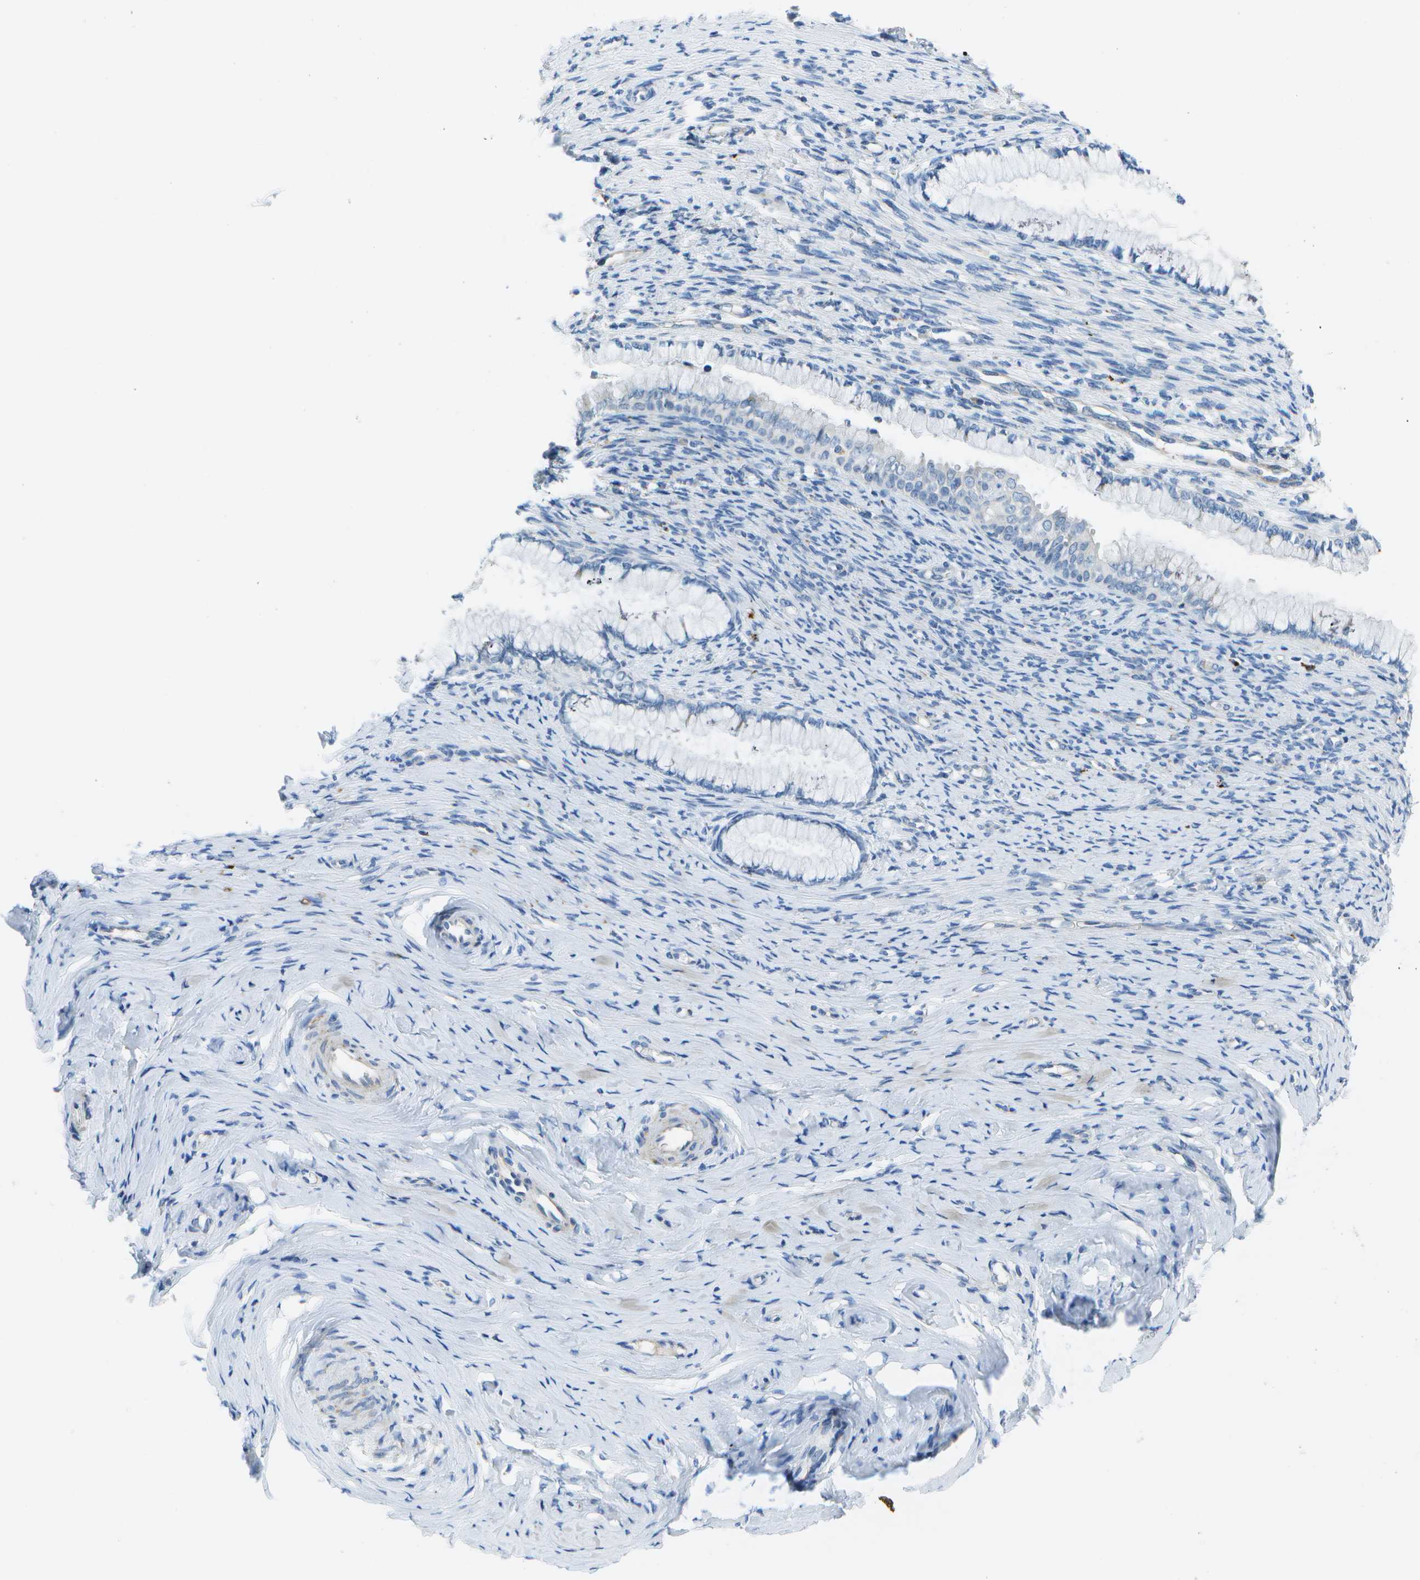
{"staining": {"intensity": "negative", "quantity": "none", "location": "none"}, "tissue": "cervical cancer", "cell_type": "Tumor cells", "image_type": "cancer", "snomed": [{"axis": "morphology", "description": "Squamous cell carcinoma, NOS"}, {"axis": "topography", "description": "Cervix"}], "caption": "High power microscopy histopathology image of an immunohistochemistry (IHC) image of cervical cancer, revealing no significant positivity in tumor cells. Brightfield microscopy of immunohistochemistry (IHC) stained with DAB (3,3'-diaminobenzidine) (brown) and hematoxylin (blue), captured at high magnification.", "gene": "DCT", "patient": {"sex": "female", "age": 63}}